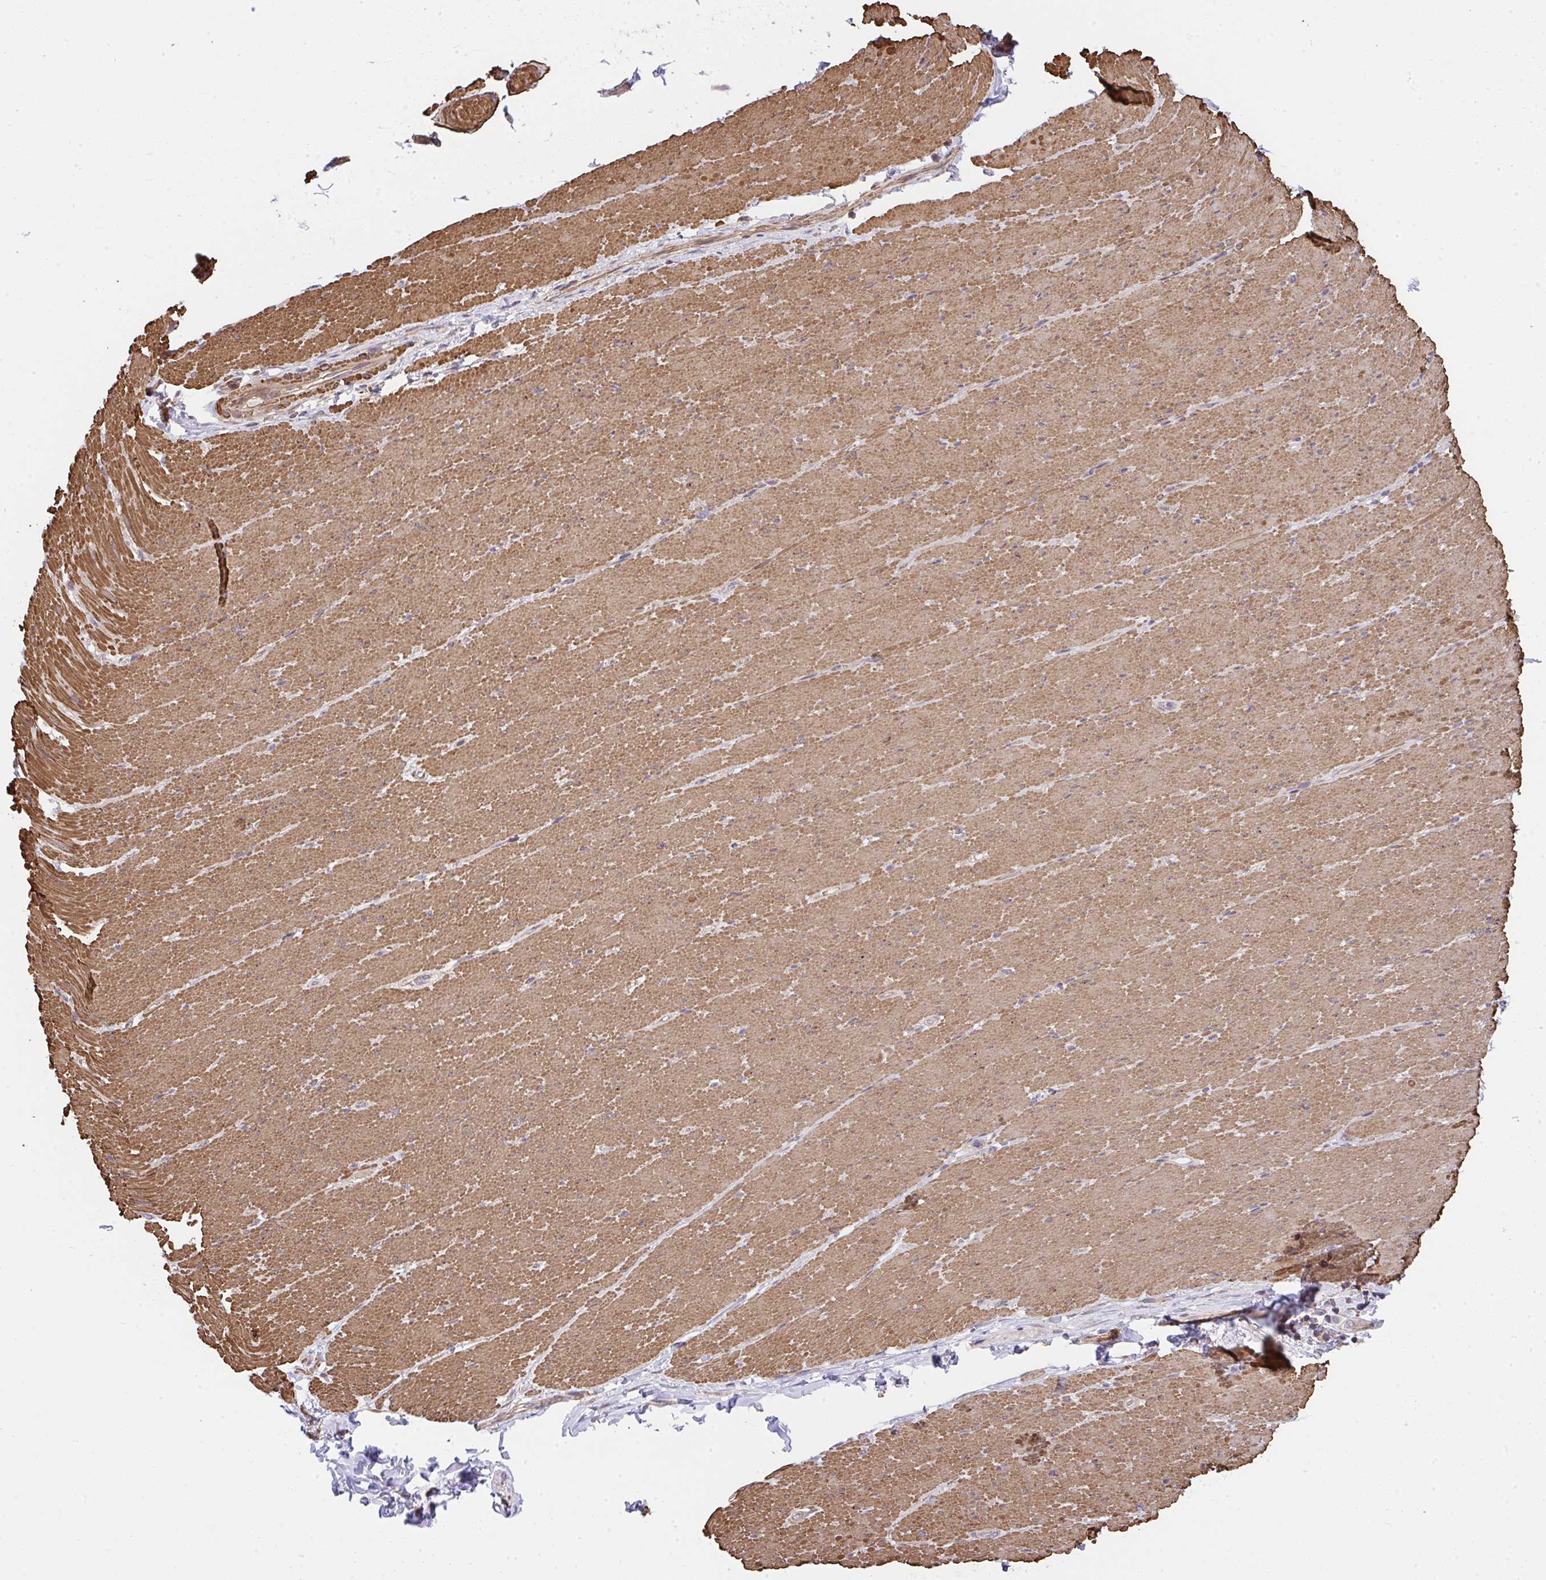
{"staining": {"intensity": "strong", "quantity": ">75%", "location": "cytoplasmic/membranous"}, "tissue": "smooth muscle", "cell_type": "Smooth muscle cells", "image_type": "normal", "snomed": [{"axis": "morphology", "description": "Normal tissue, NOS"}, {"axis": "topography", "description": "Smooth muscle"}, {"axis": "topography", "description": "Rectum"}], "caption": "Smooth muscle stained with DAB immunohistochemistry (IHC) reveals high levels of strong cytoplasmic/membranous positivity in about >75% of smooth muscle cells. (IHC, brightfield microscopy, high magnification).", "gene": "ZNF696", "patient": {"sex": "male", "age": 53}}